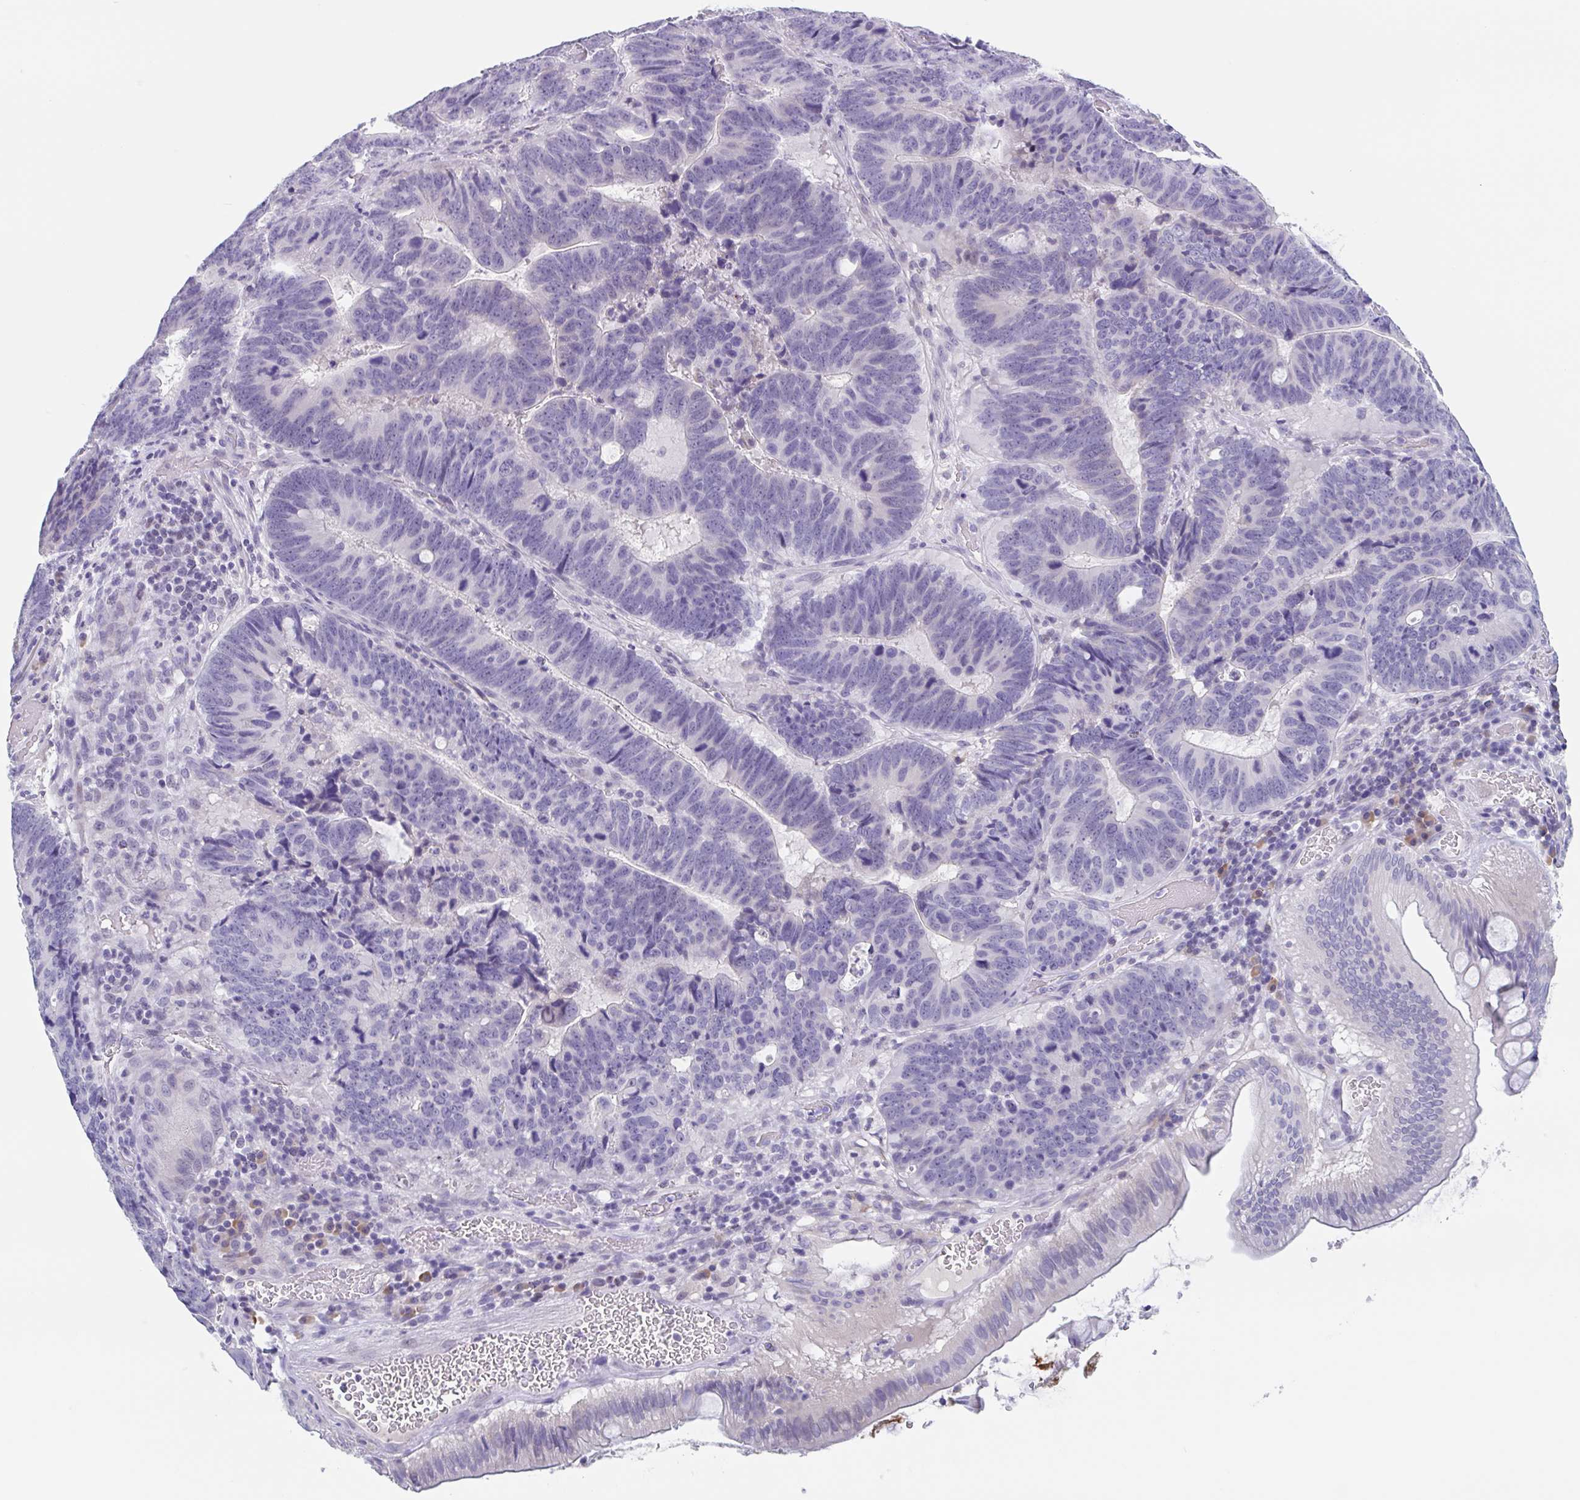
{"staining": {"intensity": "negative", "quantity": "none", "location": "none"}, "tissue": "colorectal cancer", "cell_type": "Tumor cells", "image_type": "cancer", "snomed": [{"axis": "morphology", "description": "Adenocarcinoma, NOS"}, {"axis": "topography", "description": "Colon"}], "caption": "Human colorectal cancer (adenocarcinoma) stained for a protein using immunohistochemistry (IHC) shows no staining in tumor cells.", "gene": "NOXRED1", "patient": {"sex": "male", "age": 62}}